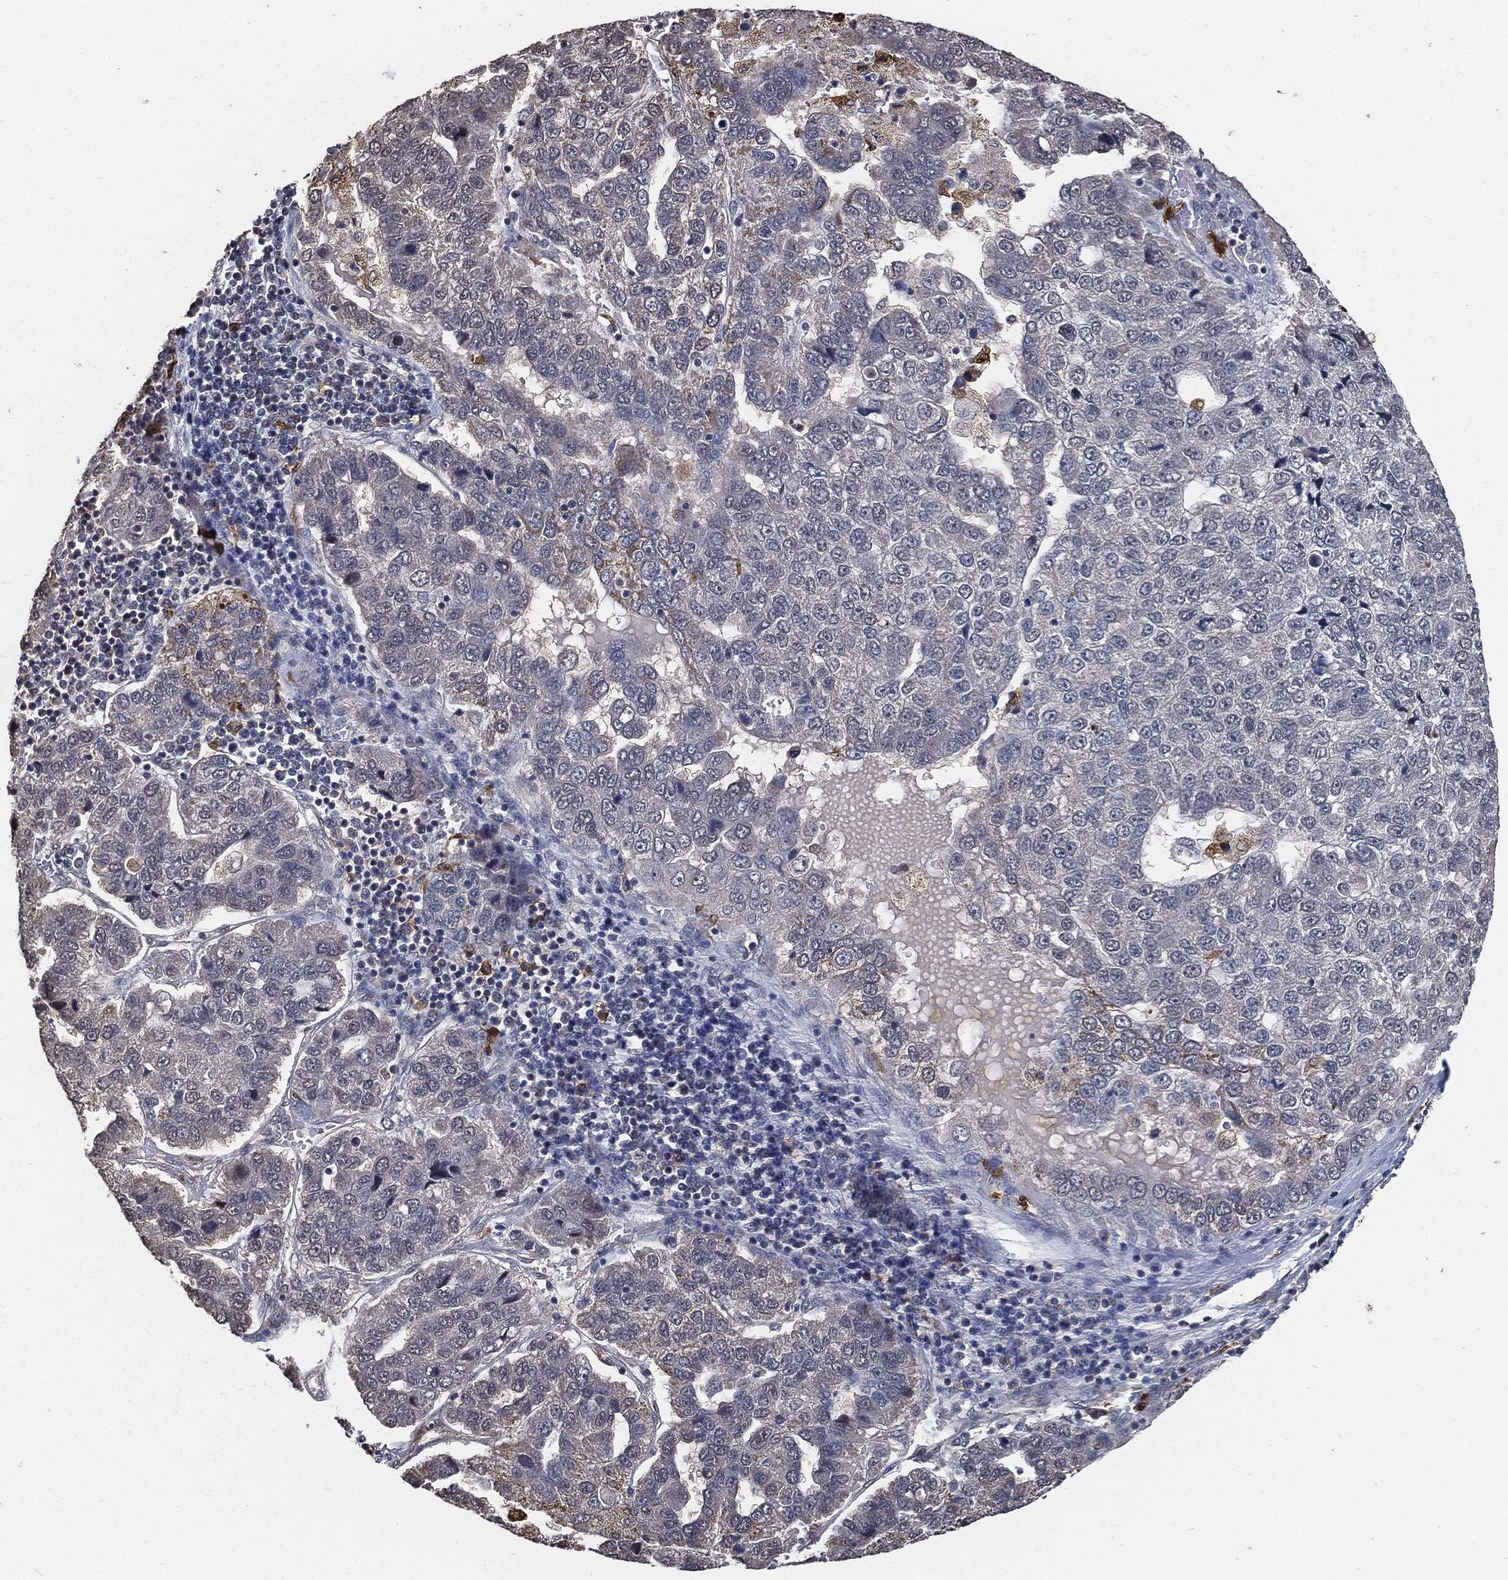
{"staining": {"intensity": "negative", "quantity": "none", "location": "none"}, "tissue": "pancreatic cancer", "cell_type": "Tumor cells", "image_type": "cancer", "snomed": [{"axis": "morphology", "description": "Adenocarcinoma, NOS"}, {"axis": "topography", "description": "Pancreas"}], "caption": "Tumor cells show no significant protein expression in pancreatic cancer (adenocarcinoma).", "gene": "S100A9", "patient": {"sex": "female", "age": 61}}